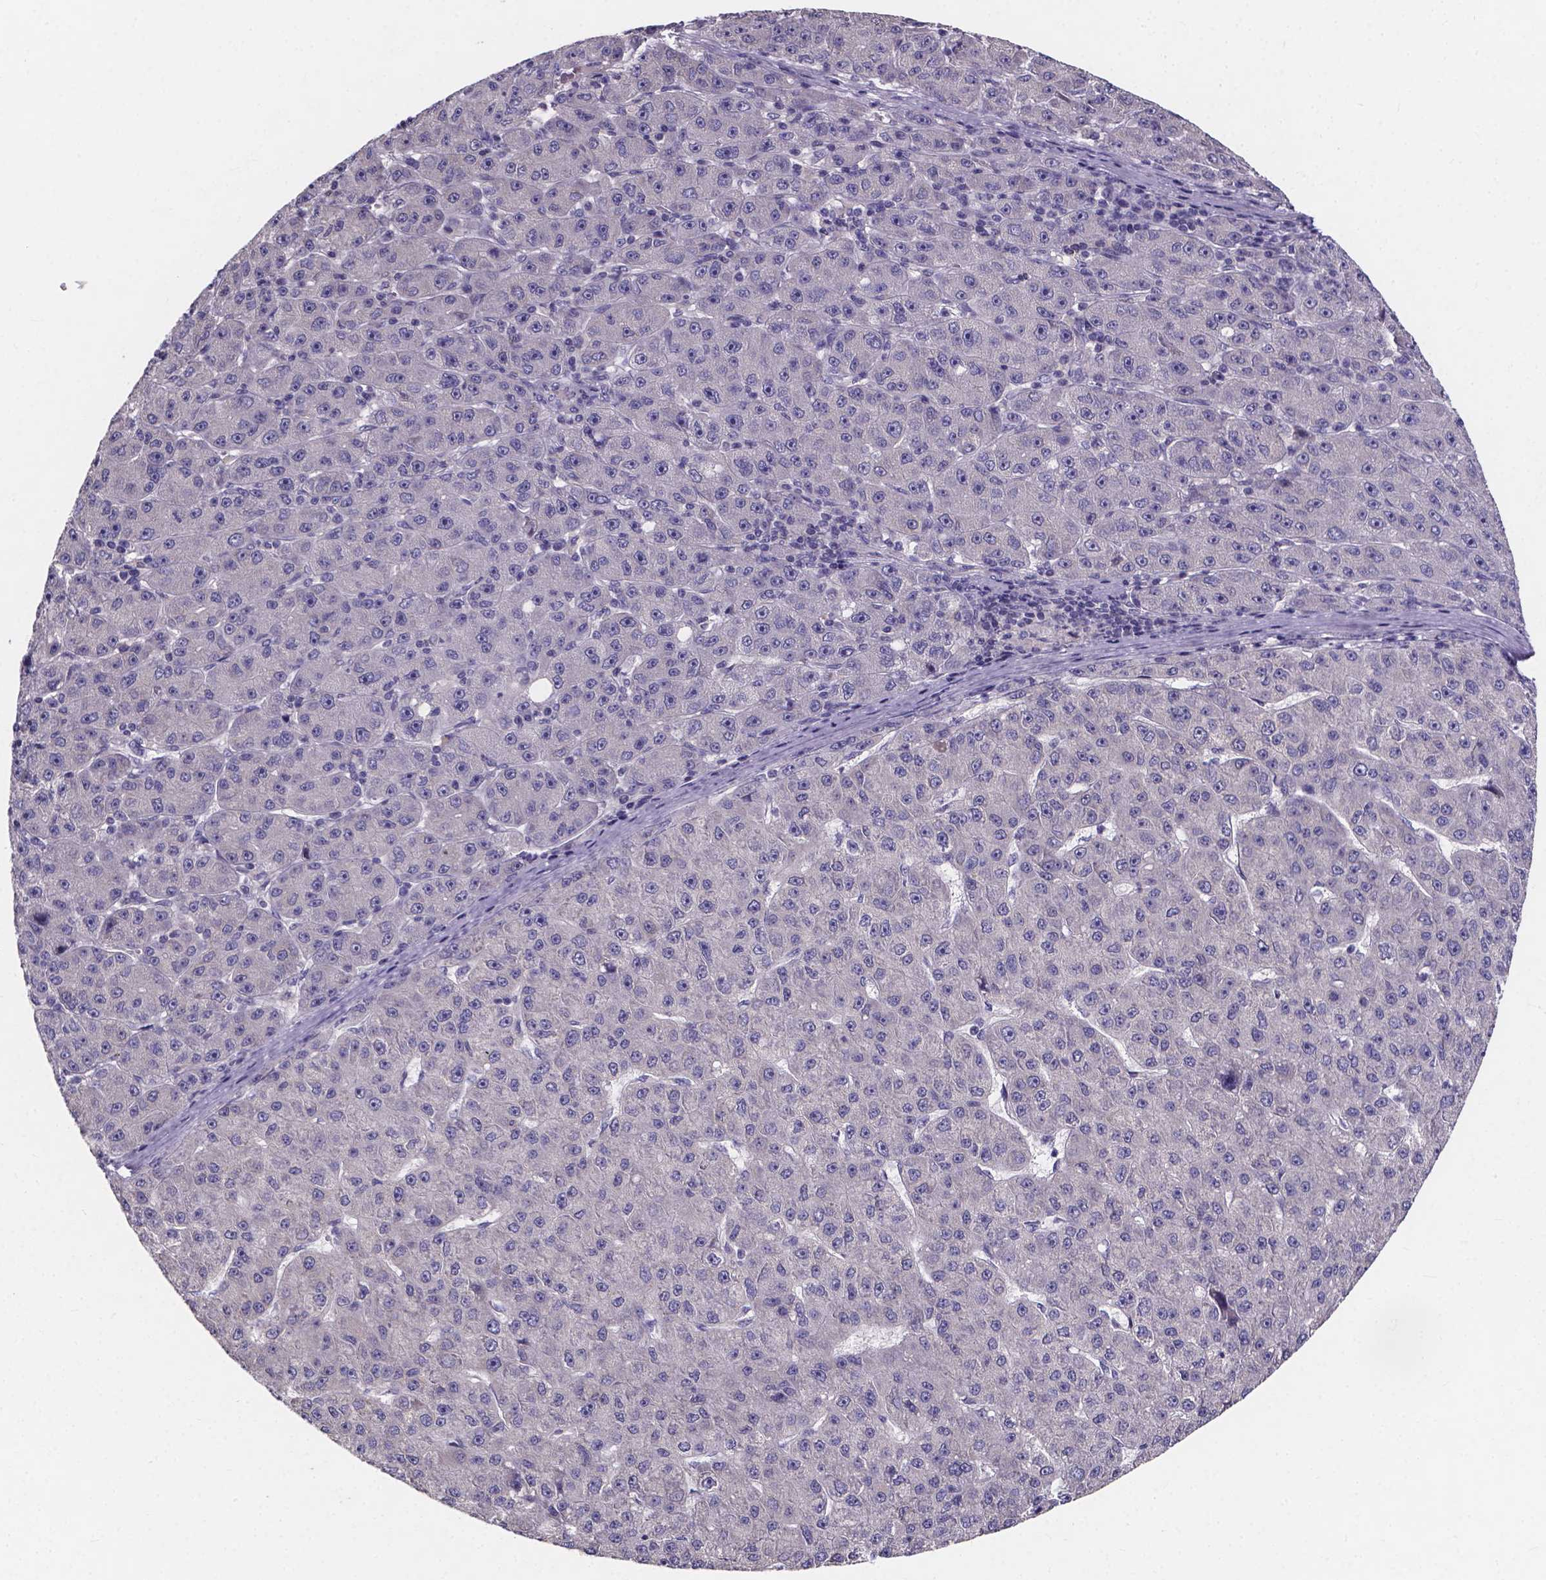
{"staining": {"intensity": "negative", "quantity": "none", "location": "none"}, "tissue": "liver cancer", "cell_type": "Tumor cells", "image_type": "cancer", "snomed": [{"axis": "morphology", "description": "Carcinoma, Hepatocellular, NOS"}, {"axis": "topography", "description": "Liver"}], "caption": "High magnification brightfield microscopy of hepatocellular carcinoma (liver) stained with DAB (brown) and counterstained with hematoxylin (blue): tumor cells show no significant positivity.", "gene": "SPOCD1", "patient": {"sex": "male", "age": 67}}